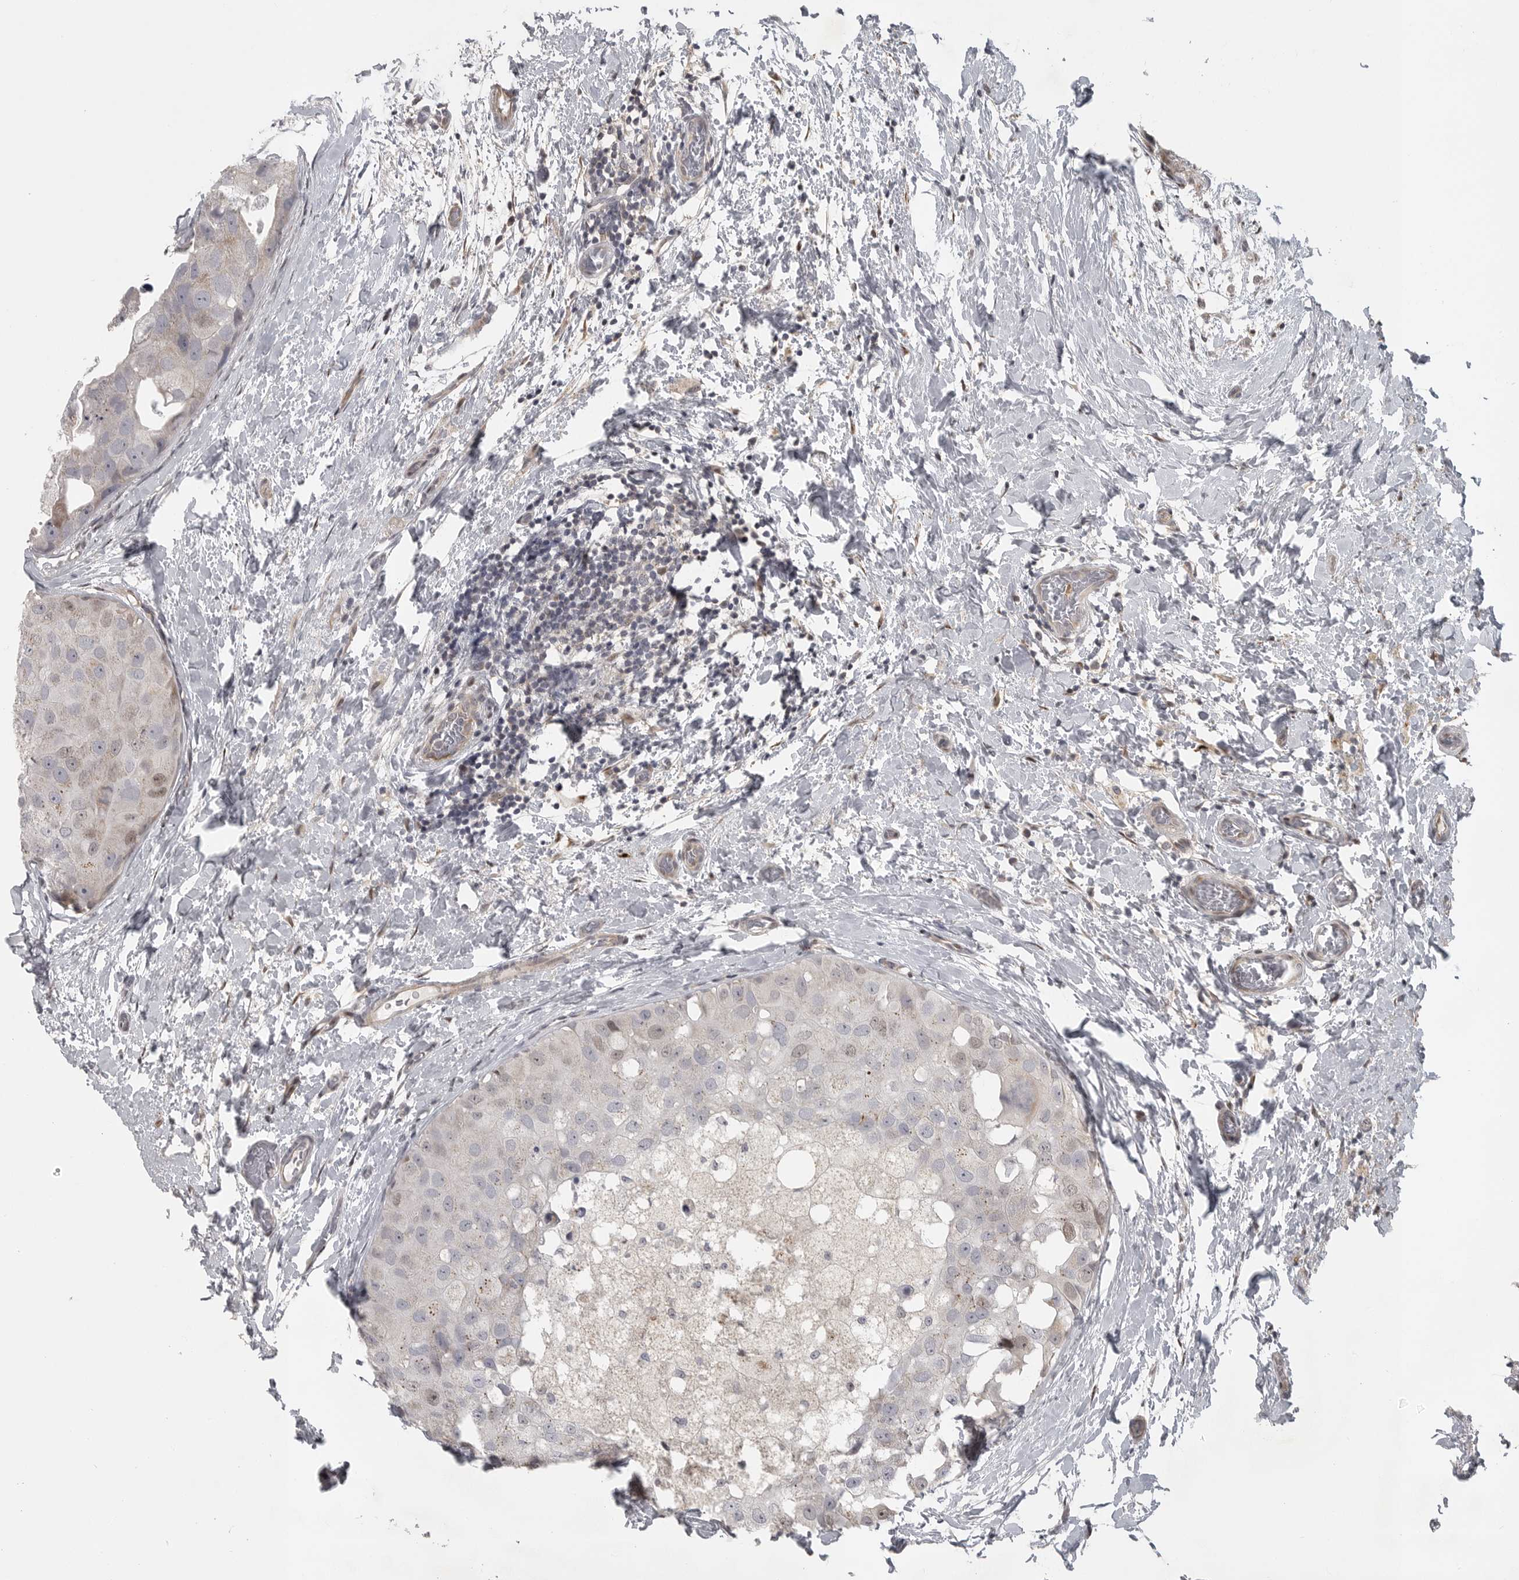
{"staining": {"intensity": "negative", "quantity": "none", "location": "none"}, "tissue": "breast cancer", "cell_type": "Tumor cells", "image_type": "cancer", "snomed": [{"axis": "morphology", "description": "Duct carcinoma"}, {"axis": "topography", "description": "Breast"}], "caption": "Breast cancer (invasive ductal carcinoma) was stained to show a protein in brown. There is no significant positivity in tumor cells.", "gene": "POLE2", "patient": {"sex": "female", "age": 62}}